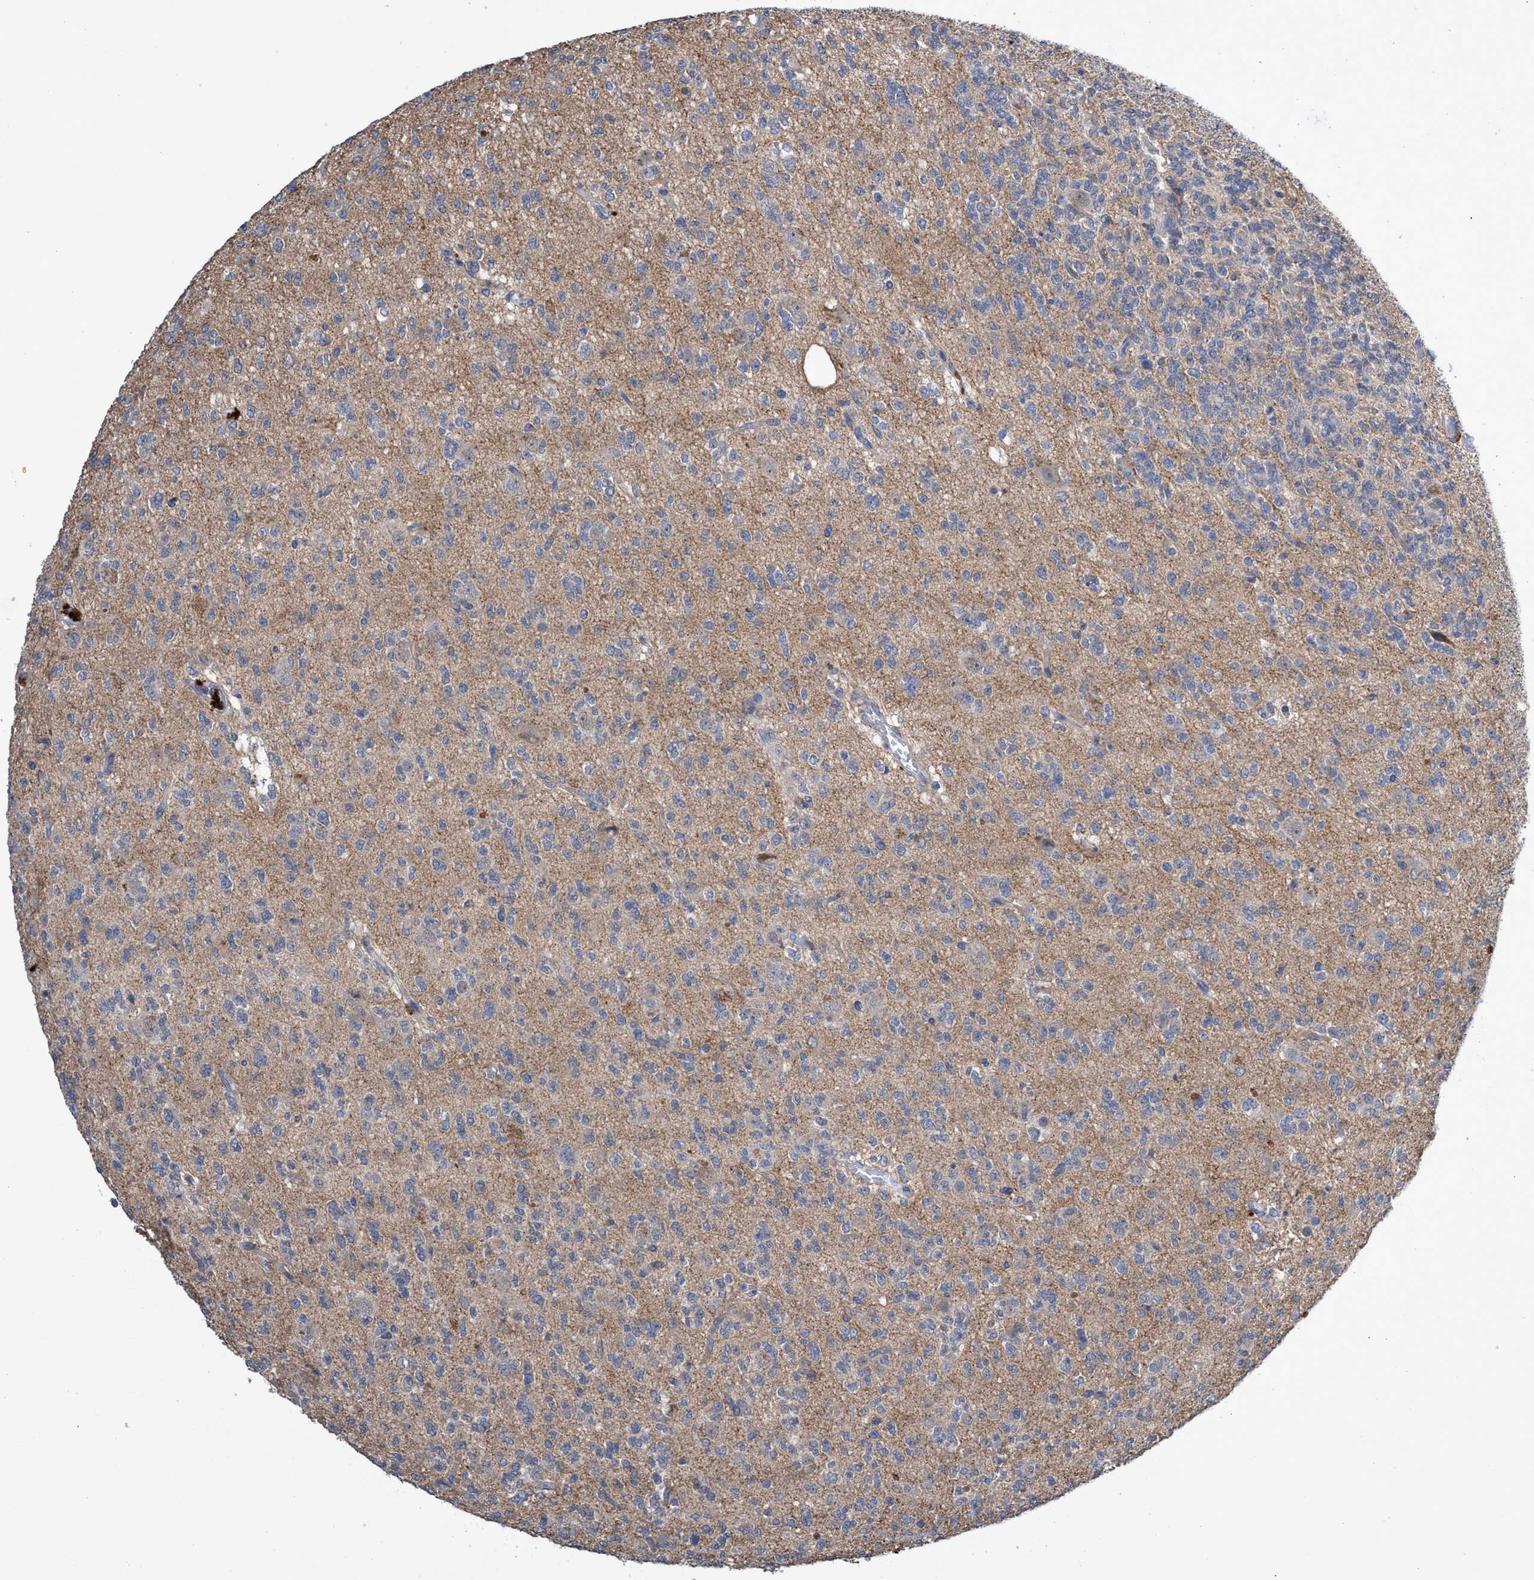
{"staining": {"intensity": "weak", "quantity": "<25%", "location": "cytoplasmic/membranous"}, "tissue": "glioma", "cell_type": "Tumor cells", "image_type": "cancer", "snomed": [{"axis": "morphology", "description": "Glioma, malignant, Low grade"}, {"axis": "topography", "description": "Brain"}], "caption": "High power microscopy photomicrograph of an immunohistochemistry micrograph of glioma, revealing no significant expression in tumor cells. (DAB (3,3'-diaminobenzidine) immunohistochemistry visualized using brightfield microscopy, high magnification).", "gene": "SVEP1", "patient": {"sex": "male", "age": 38}}